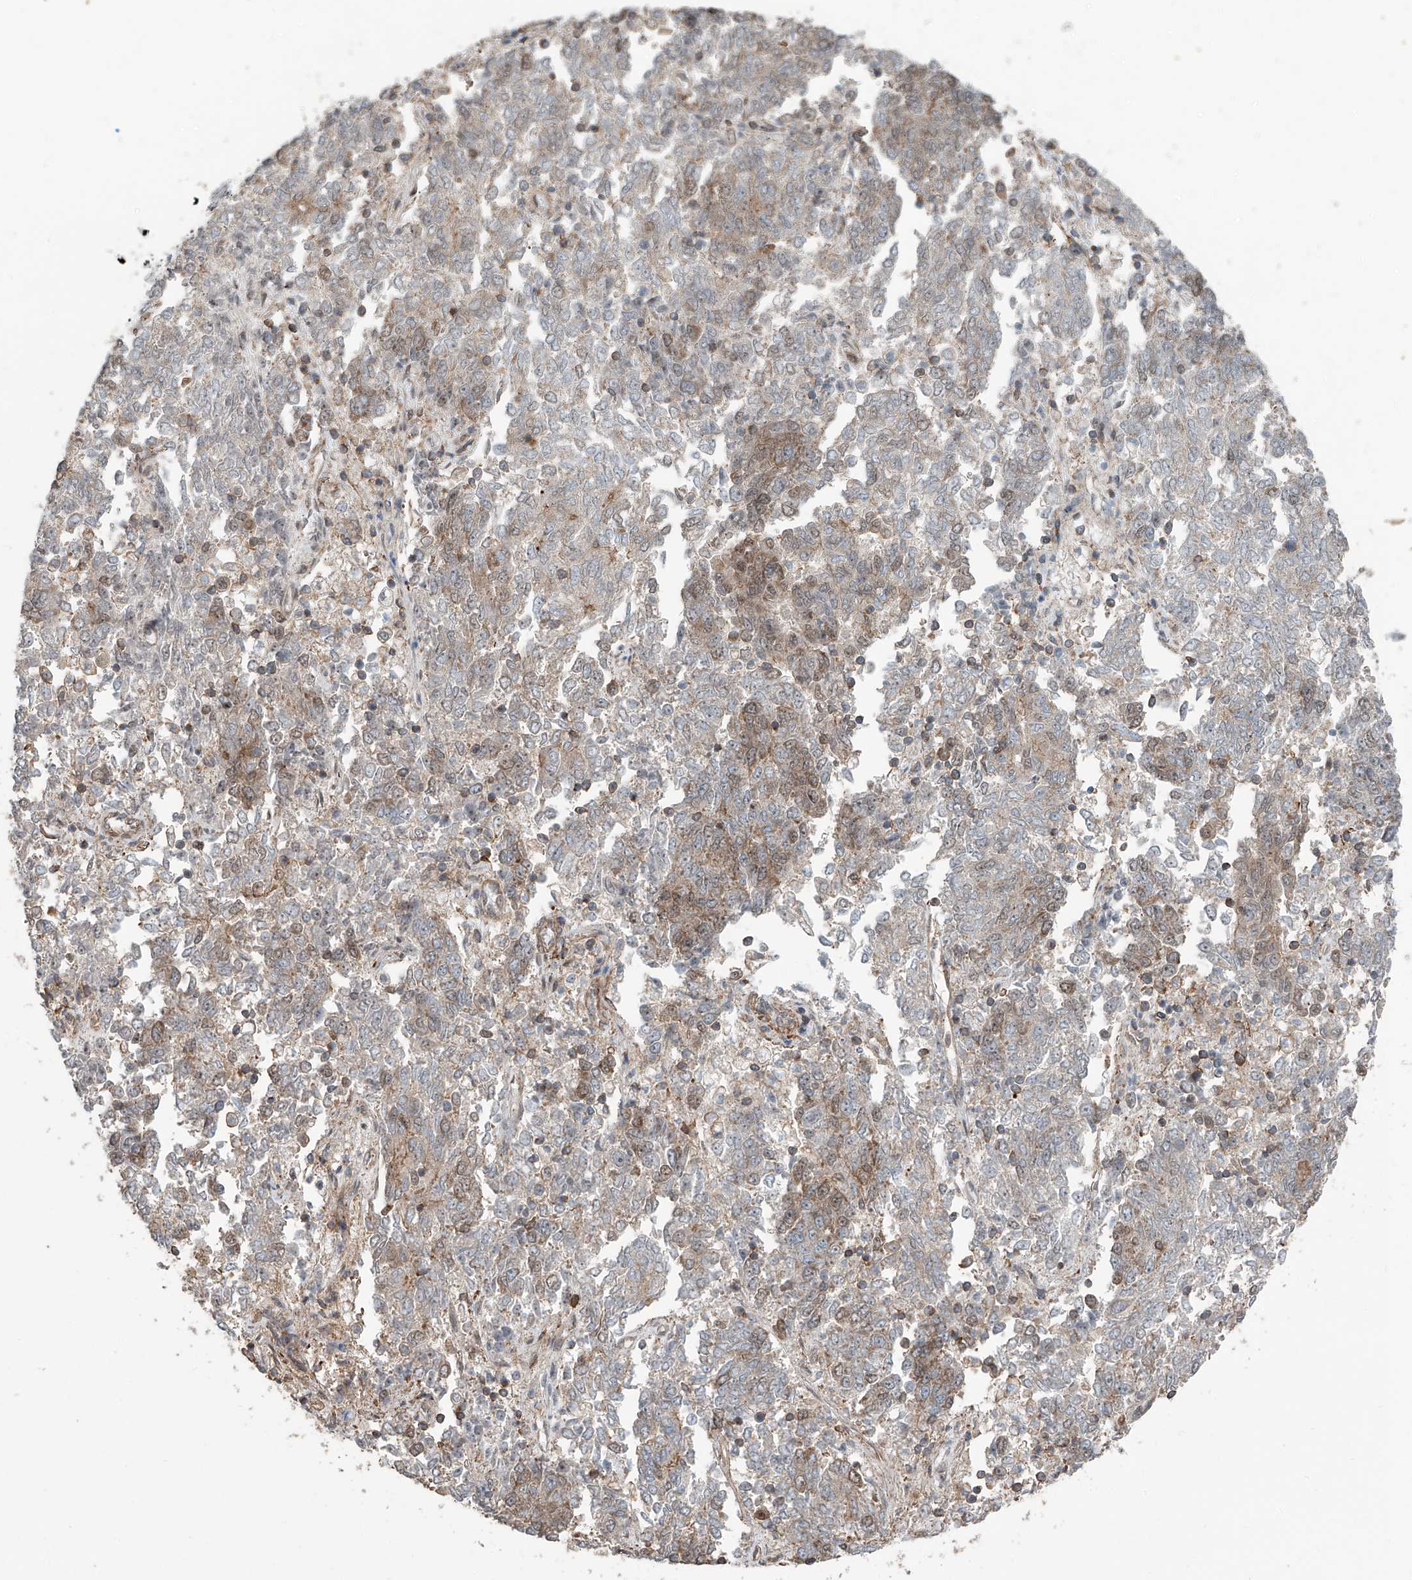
{"staining": {"intensity": "weak", "quantity": "<25%", "location": "nuclear"}, "tissue": "endometrial cancer", "cell_type": "Tumor cells", "image_type": "cancer", "snomed": [{"axis": "morphology", "description": "Adenocarcinoma, NOS"}, {"axis": "topography", "description": "Endometrium"}], "caption": "Protein analysis of endometrial cancer reveals no significant expression in tumor cells.", "gene": "SDE2", "patient": {"sex": "female", "age": 80}}